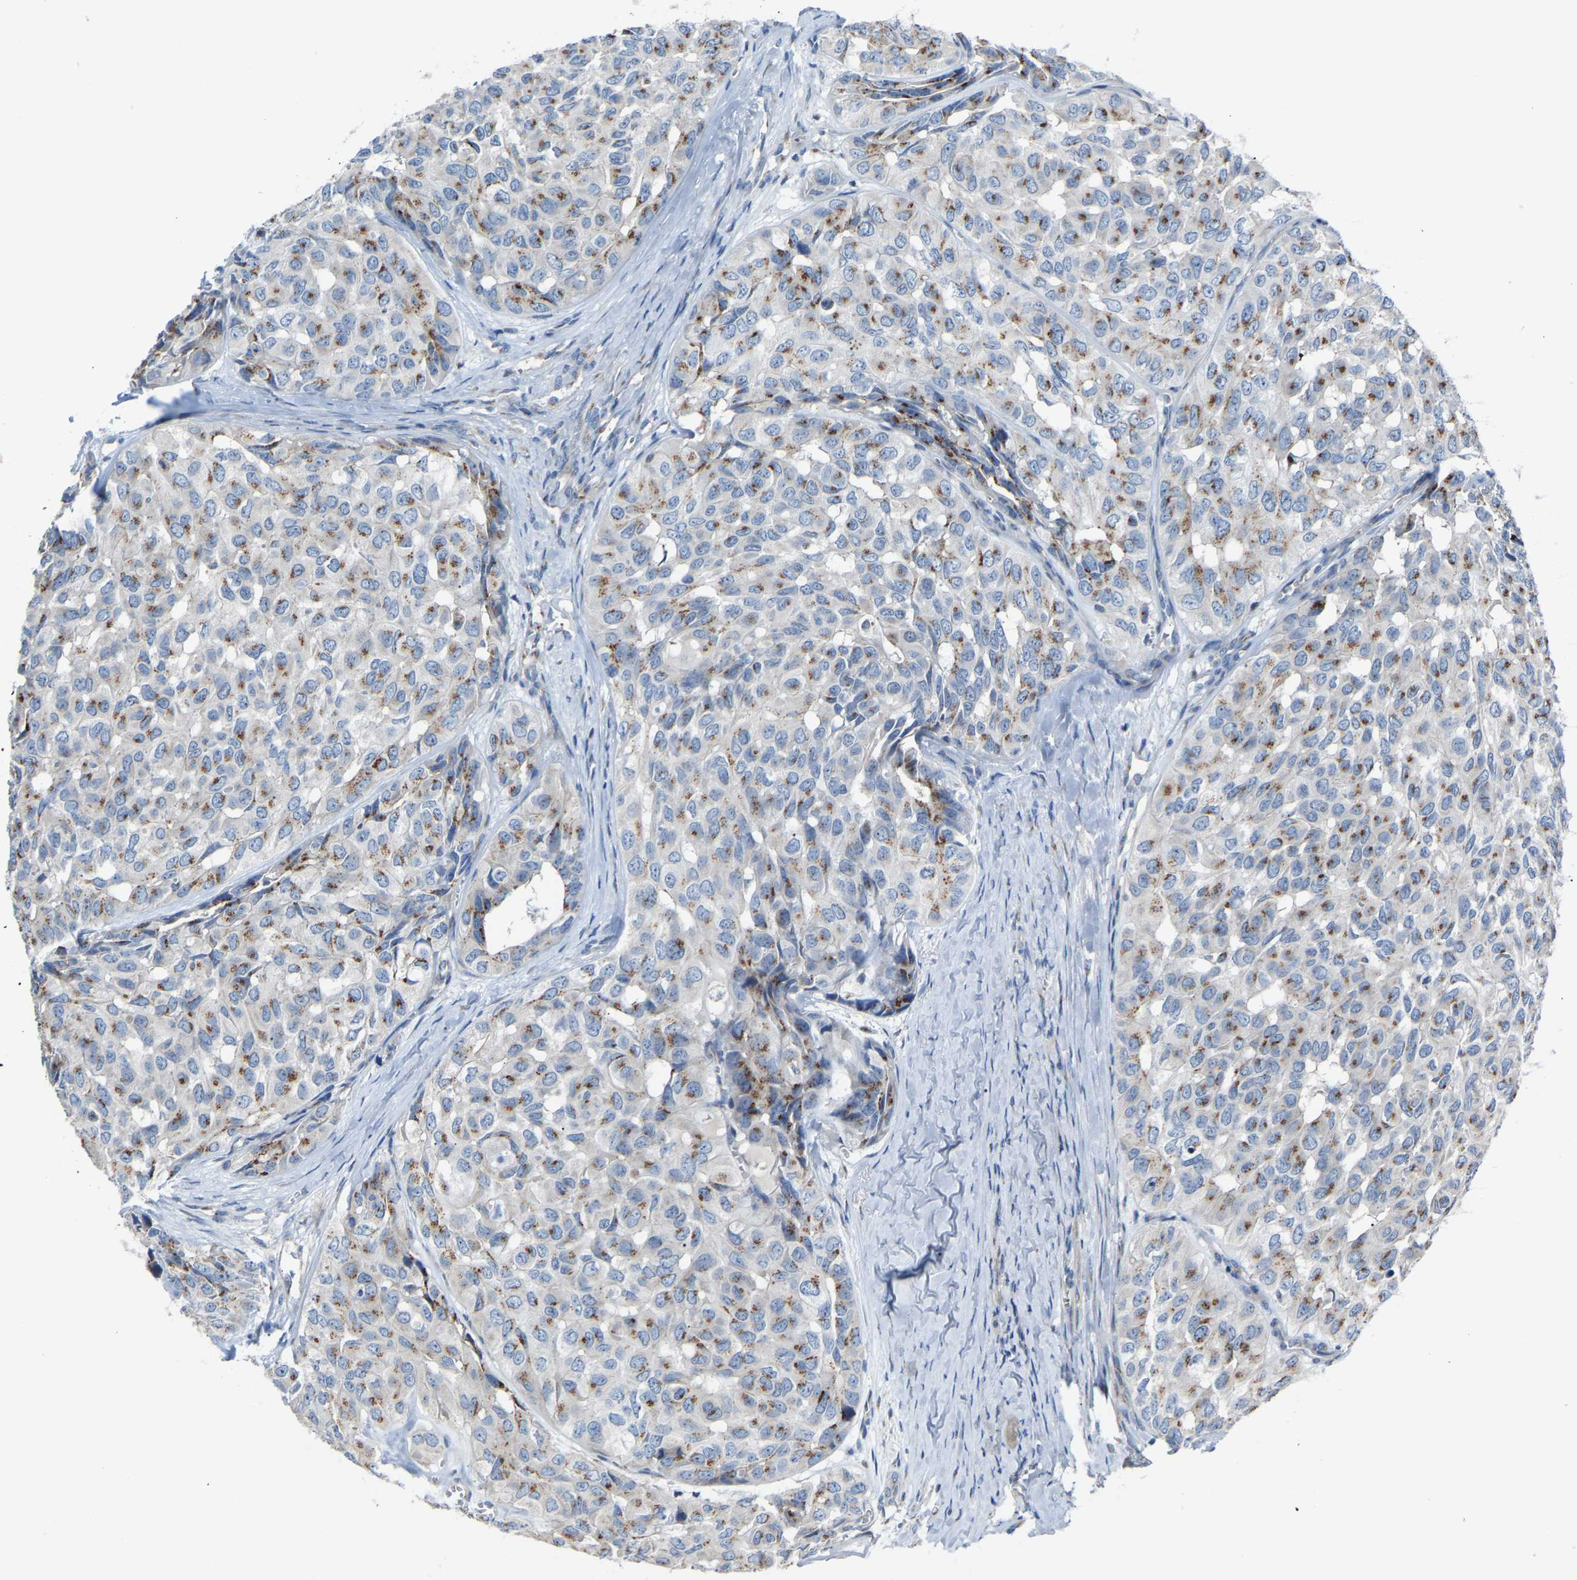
{"staining": {"intensity": "moderate", "quantity": ">75%", "location": "cytoplasmic/membranous"}, "tissue": "head and neck cancer", "cell_type": "Tumor cells", "image_type": "cancer", "snomed": [{"axis": "morphology", "description": "Adenocarcinoma, NOS"}, {"axis": "topography", "description": "Salivary gland, NOS"}, {"axis": "topography", "description": "Head-Neck"}], "caption": "Protein staining of head and neck cancer (adenocarcinoma) tissue demonstrates moderate cytoplasmic/membranous positivity in approximately >75% of tumor cells.", "gene": "CANT1", "patient": {"sex": "female", "age": 76}}